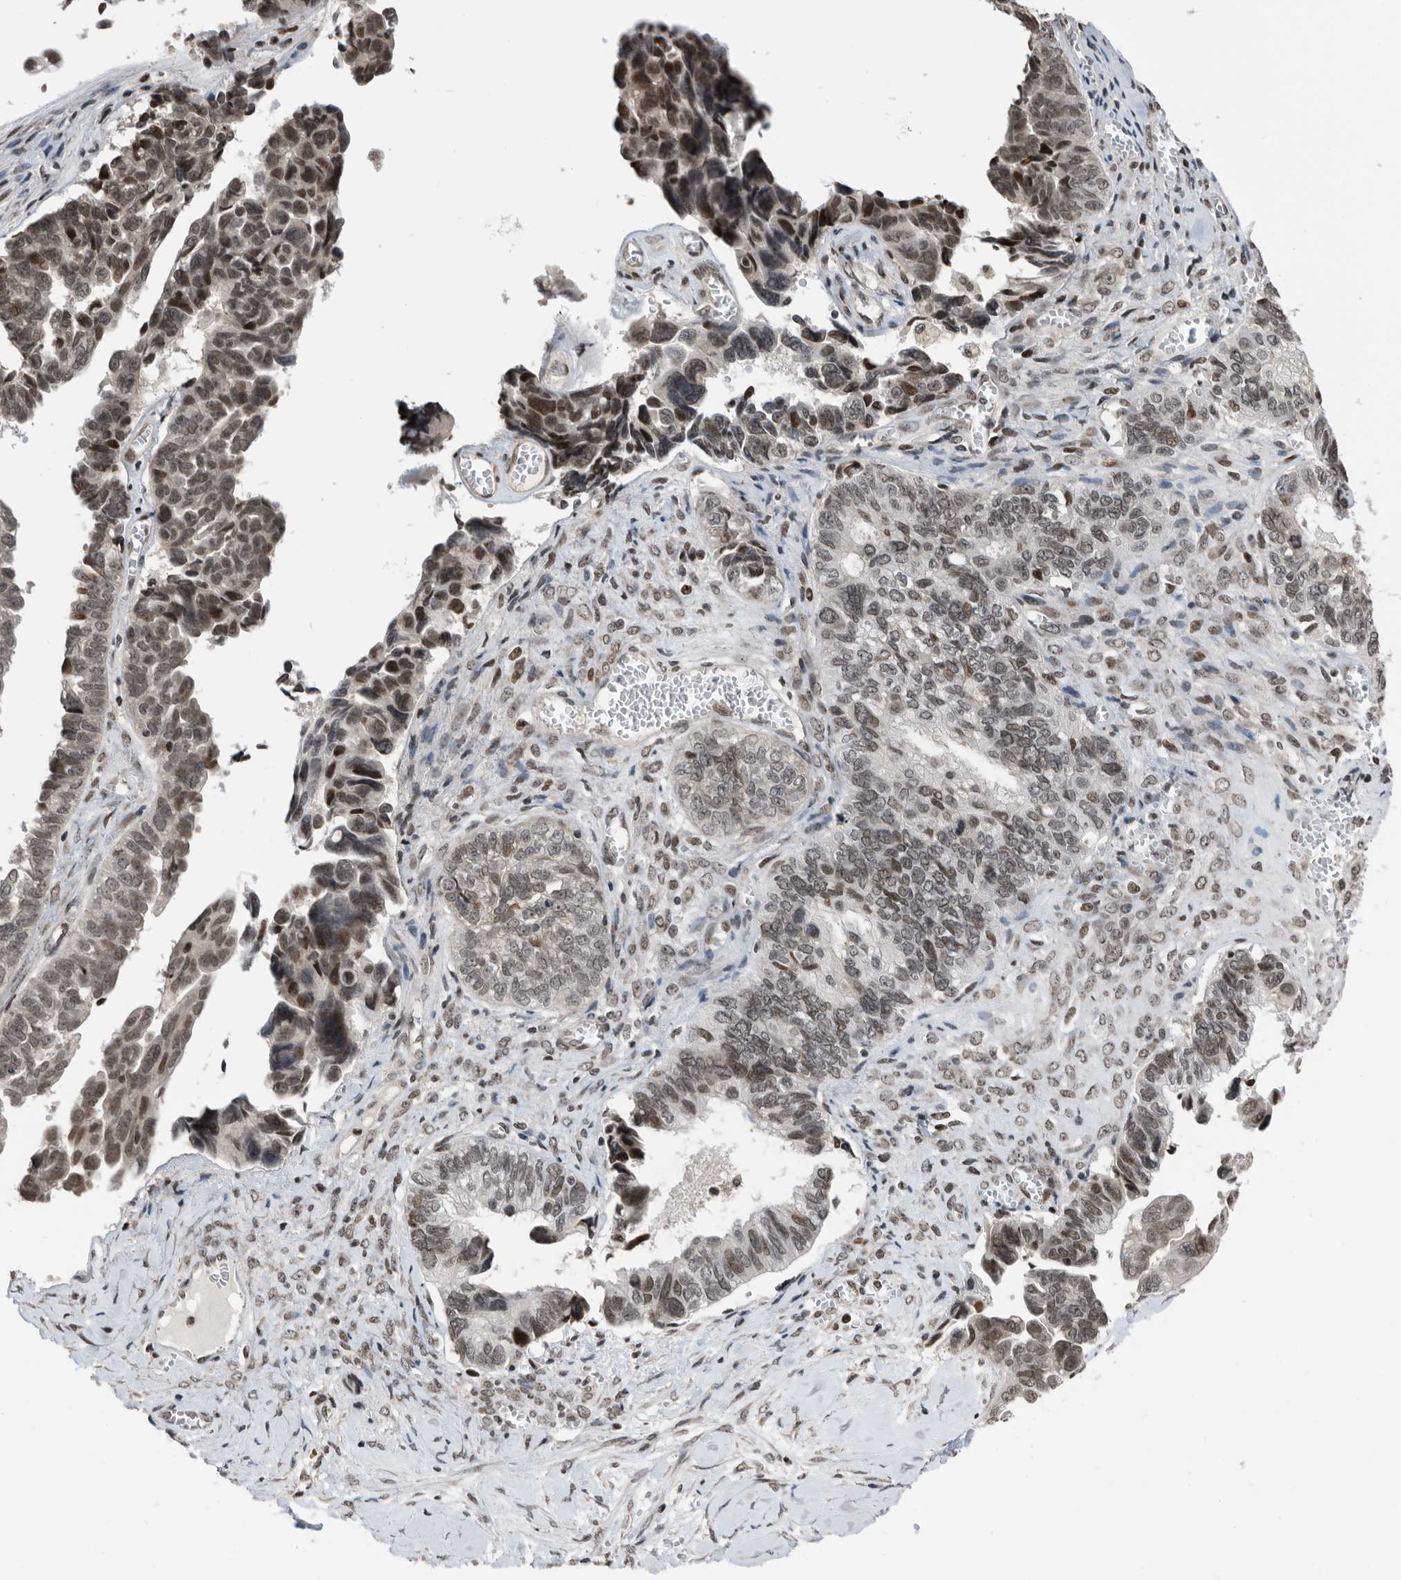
{"staining": {"intensity": "weak", "quantity": ">75%", "location": "nuclear"}, "tissue": "ovarian cancer", "cell_type": "Tumor cells", "image_type": "cancer", "snomed": [{"axis": "morphology", "description": "Cystadenocarcinoma, serous, NOS"}, {"axis": "topography", "description": "Ovary"}], "caption": "Weak nuclear protein staining is seen in approximately >75% of tumor cells in ovarian cancer. (IHC, brightfield microscopy, high magnification).", "gene": "SNRNP48", "patient": {"sex": "female", "age": 79}}